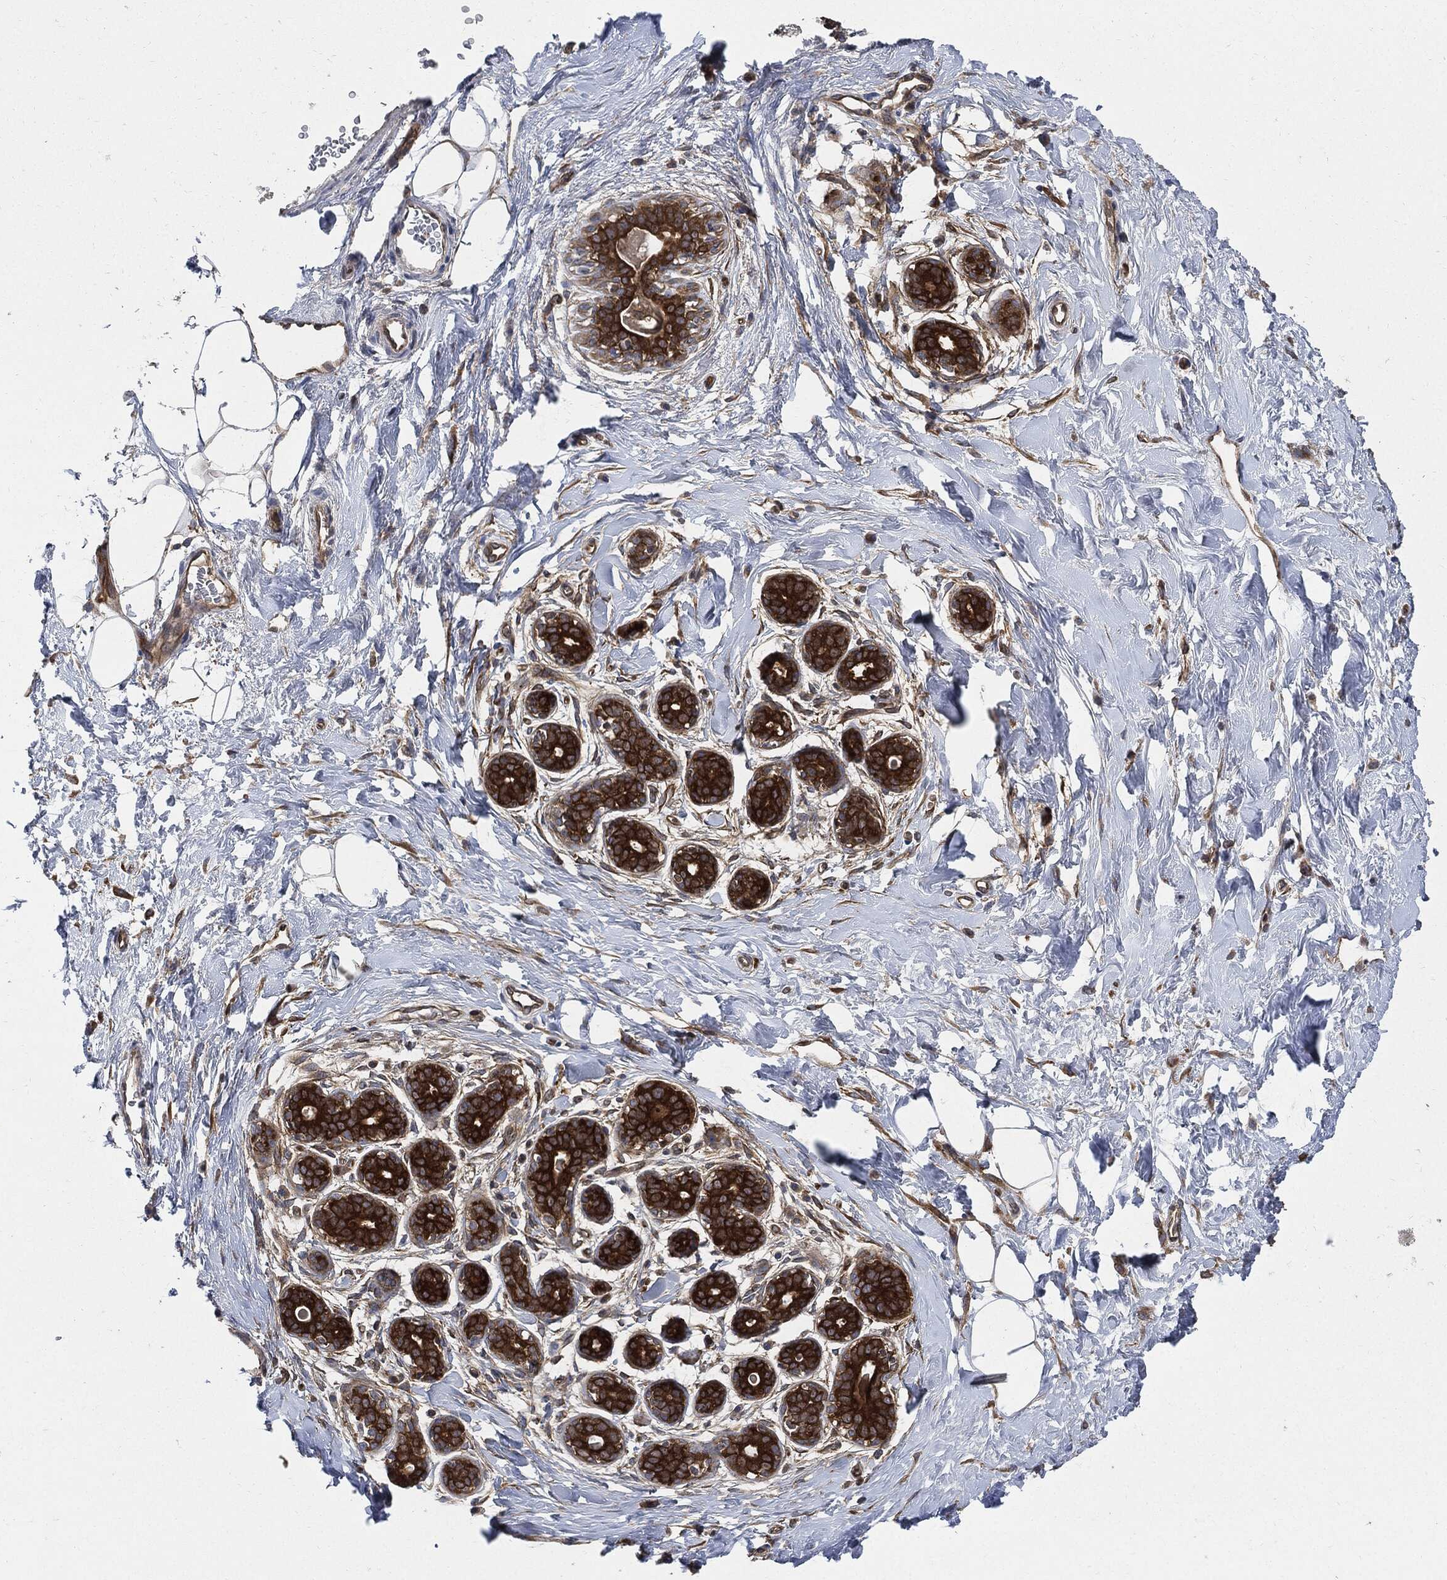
{"staining": {"intensity": "negative", "quantity": "none", "location": "none"}, "tissue": "breast", "cell_type": "Adipocytes", "image_type": "normal", "snomed": [{"axis": "morphology", "description": "Normal tissue, NOS"}, {"axis": "topography", "description": "Breast"}], "caption": "DAB immunohistochemical staining of normal breast reveals no significant staining in adipocytes.", "gene": "XPNPEP1", "patient": {"sex": "female", "age": 43}}